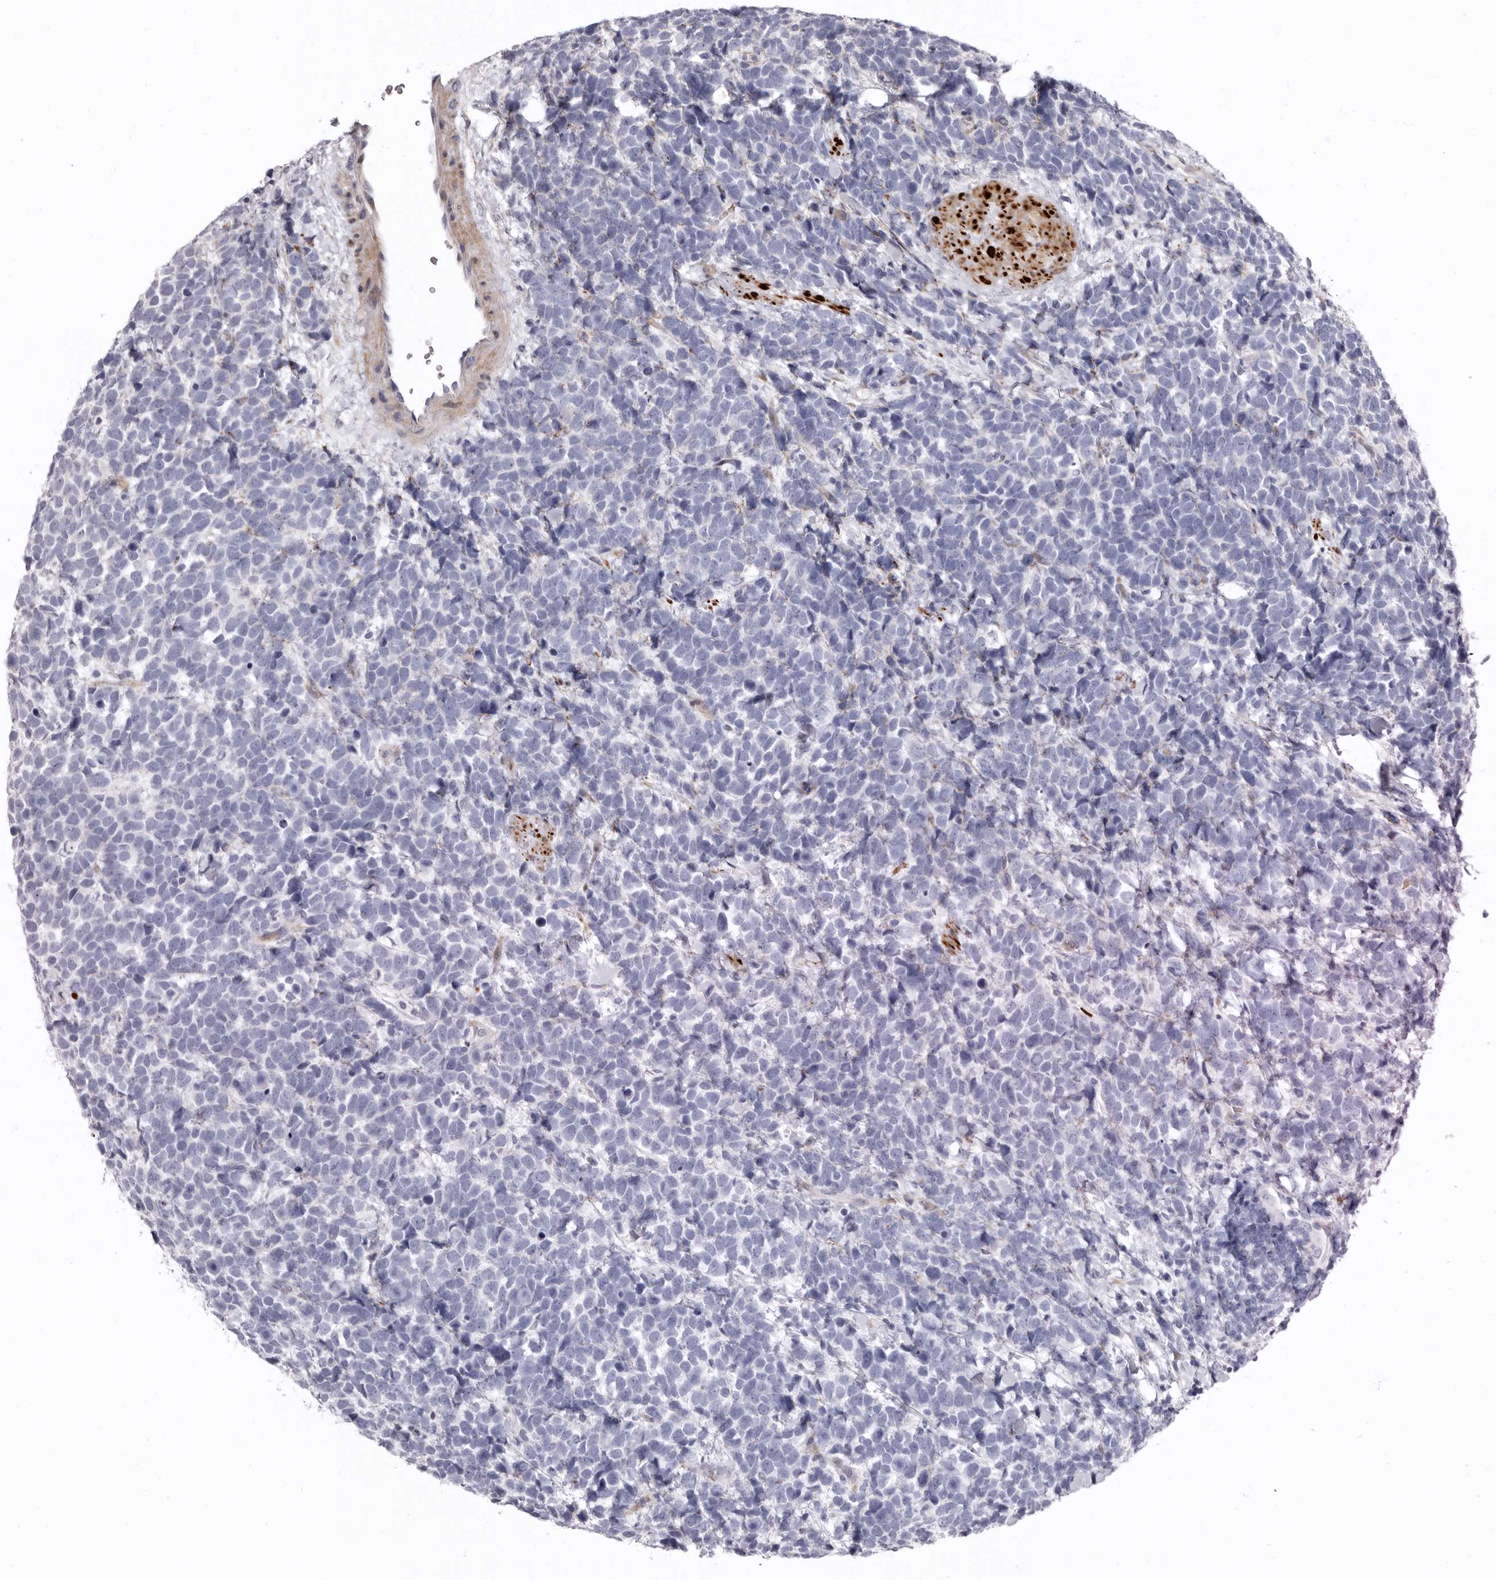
{"staining": {"intensity": "negative", "quantity": "none", "location": "none"}, "tissue": "urothelial cancer", "cell_type": "Tumor cells", "image_type": "cancer", "snomed": [{"axis": "morphology", "description": "Urothelial carcinoma, High grade"}, {"axis": "topography", "description": "Urinary bladder"}], "caption": "The histopathology image reveals no significant expression in tumor cells of high-grade urothelial carcinoma. (DAB (3,3'-diaminobenzidine) IHC visualized using brightfield microscopy, high magnification).", "gene": "AIDA", "patient": {"sex": "female", "age": 82}}